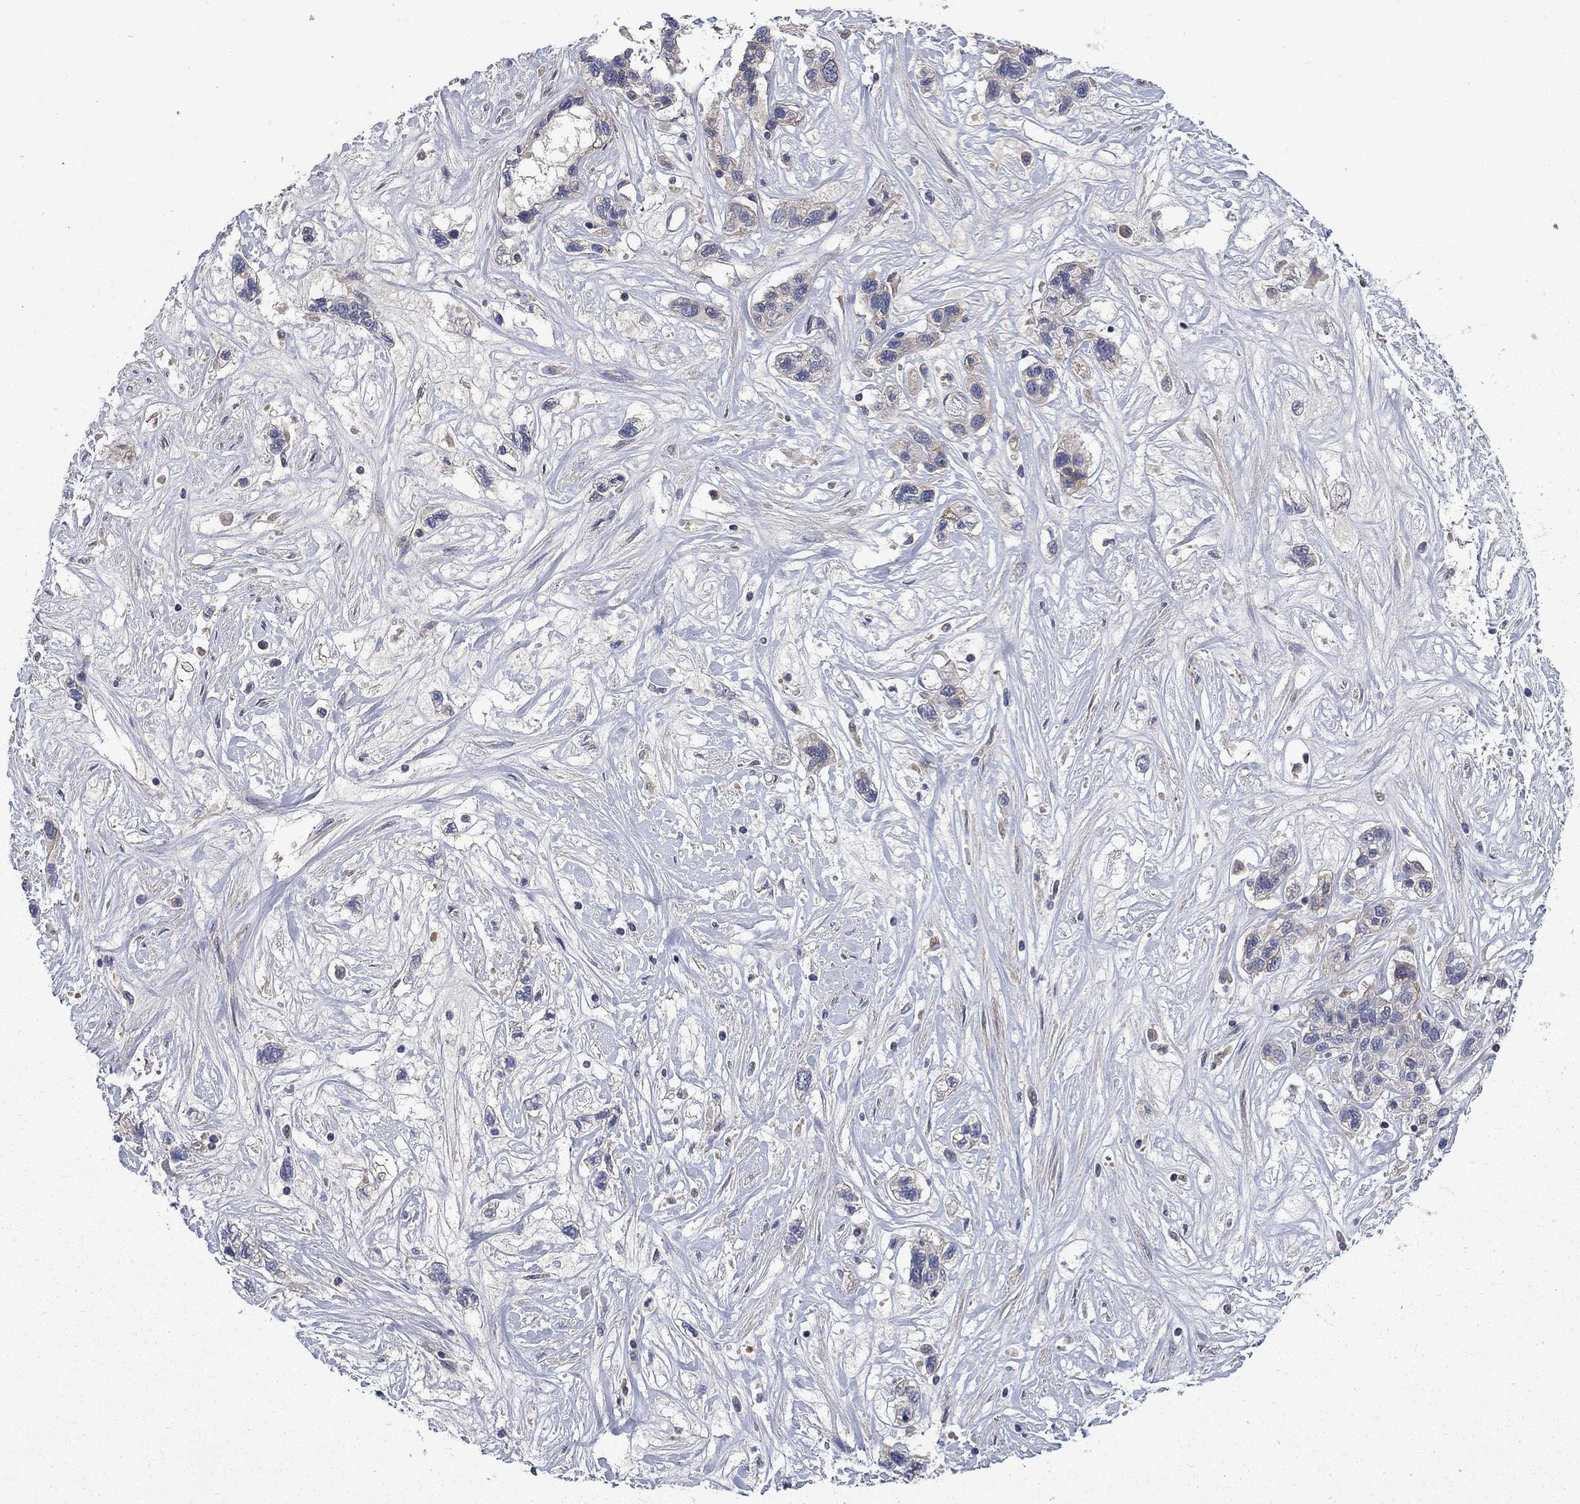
{"staining": {"intensity": "moderate", "quantity": "25%-75%", "location": "cytoplasmic/membranous"}, "tissue": "liver cancer", "cell_type": "Tumor cells", "image_type": "cancer", "snomed": [{"axis": "morphology", "description": "Adenocarcinoma, NOS"}, {"axis": "morphology", "description": "Cholangiocarcinoma"}, {"axis": "topography", "description": "Liver"}], "caption": "High-magnification brightfield microscopy of cholangiocarcinoma (liver) stained with DAB (3,3'-diaminobenzidine) (brown) and counterstained with hematoxylin (blue). tumor cells exhibit moderate cytoplasmic/membranous positivity is identified in approximately25%-75% of cells.", "gene": "HSPA12A", "patient": {"sex": "male", "age": 64}}